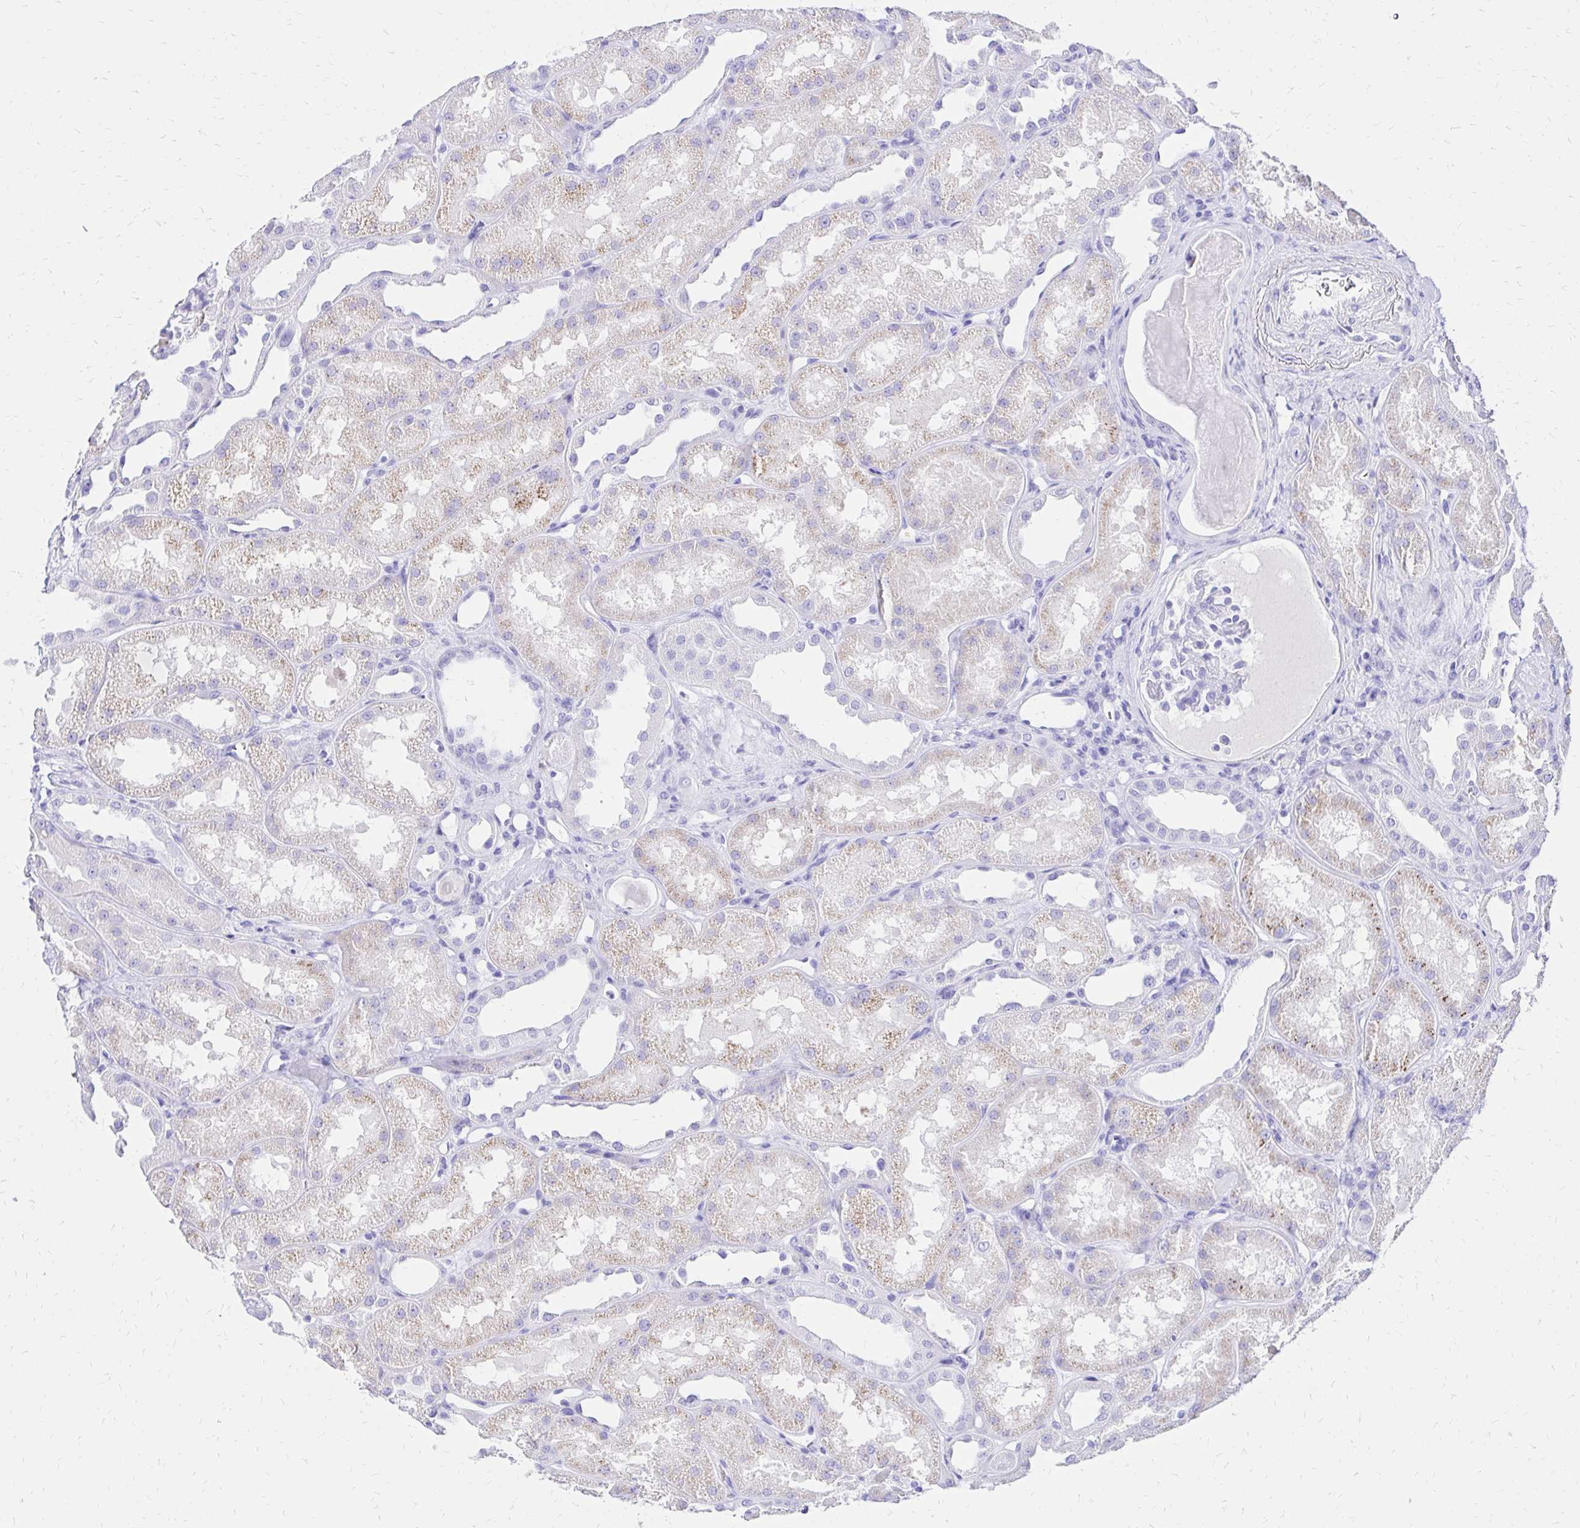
{"staining": {"intensity": "negative", "quantity": "none", "location": "none"}, "tissue": "kidney", "cell_type": "Cells in glomeruli", "image_type": "normal", "snomed": [{"axis": "morphology", "description": "Normal tissue, NOS"}, {"axis": "topography", "description": "Kidney"}], "caption": "Cells in glomeruli are negative for protein expression in unremarkable human kidney. Nuclei are stained in blue.", "gene": "S100G", "patient": {"sex": "male", "age": 61}}